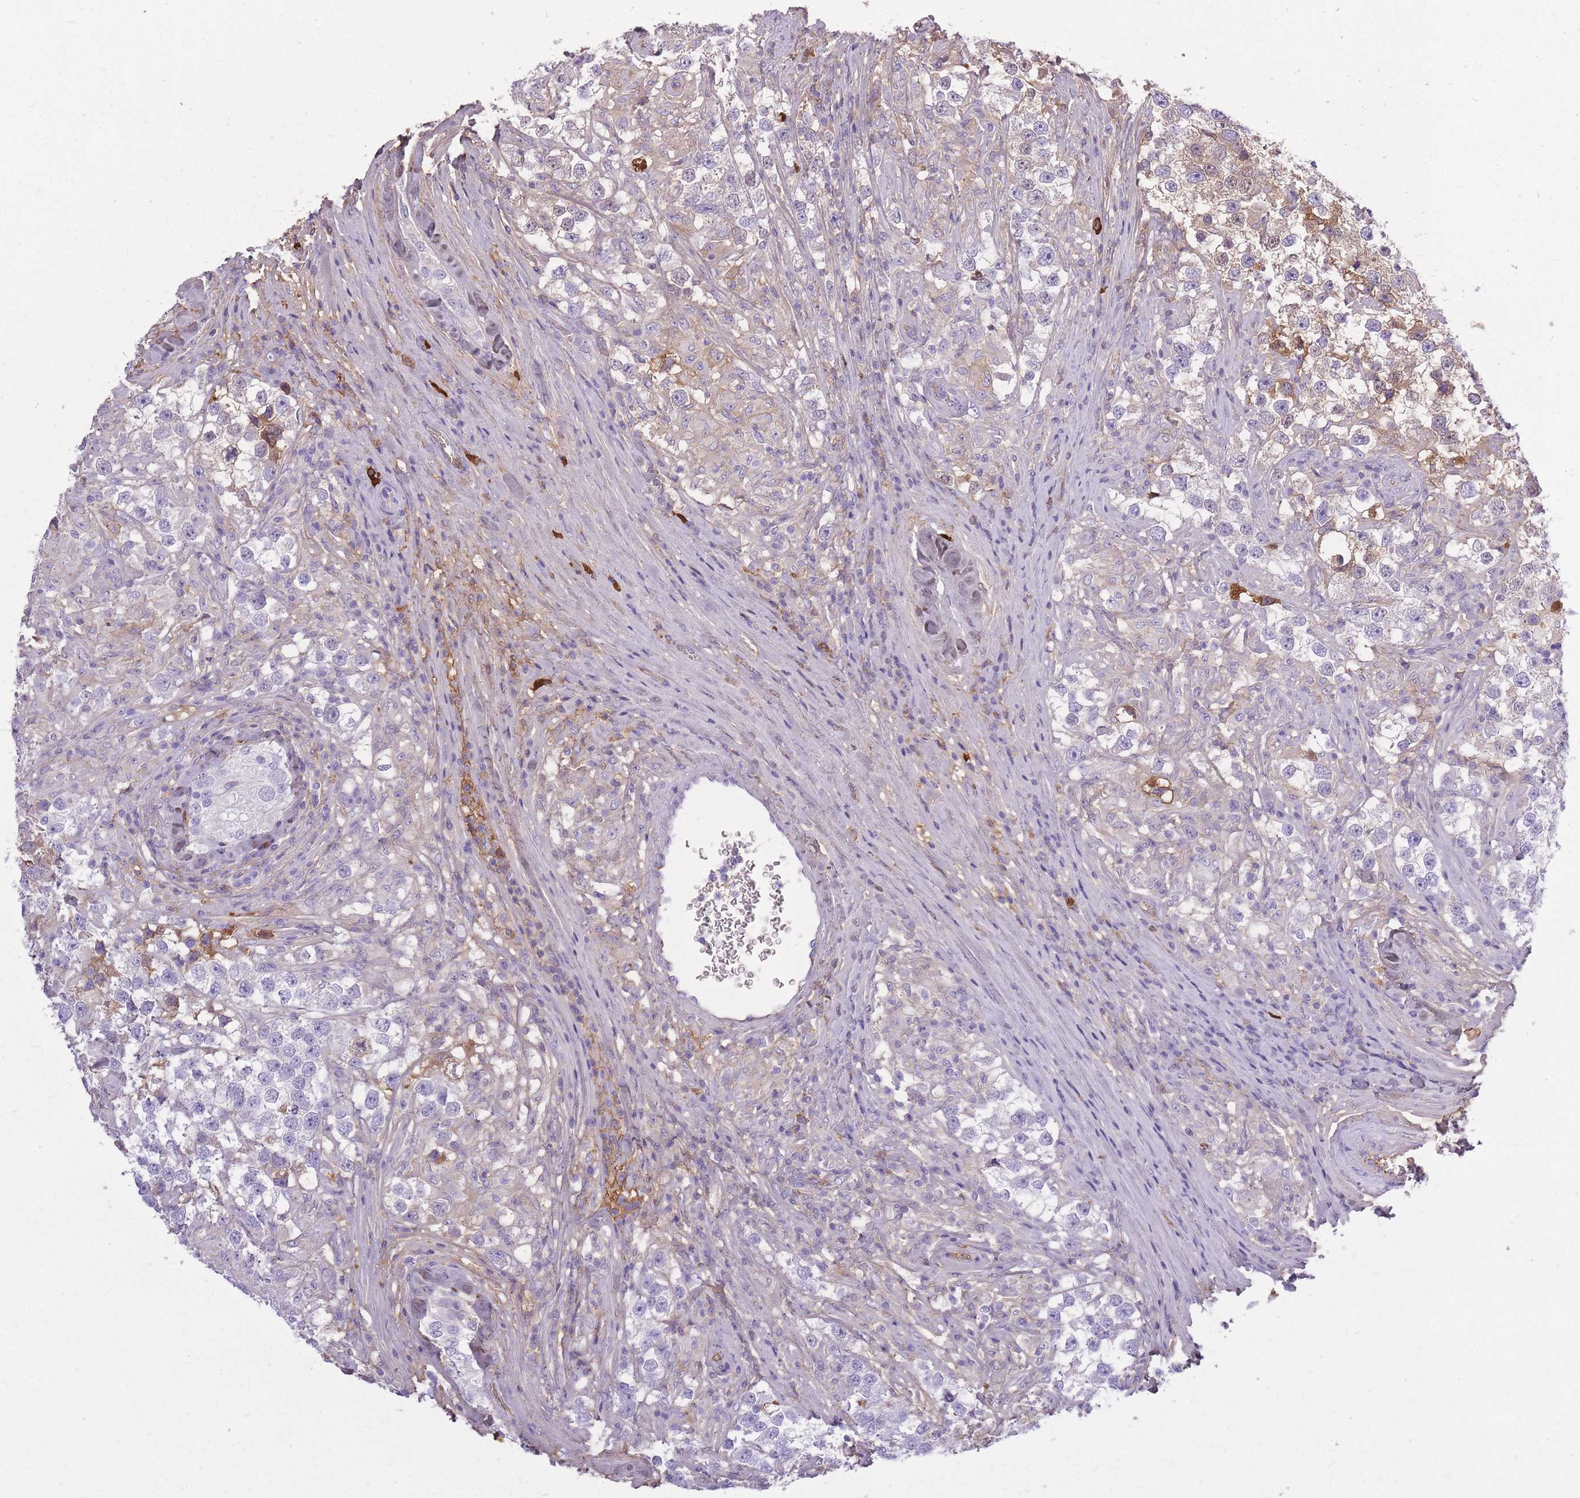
{"staining": {"intensity": "negative", "quantity": "none", "location": "none"}, "tissue": "testis cancer", "cell_type": "Tumor cells", "image_type": "cancer", "snomed": [{"axis": "morphology", "description": "Seminoma, NOS"}, {"axis": "topography", "description": "Testis"}], "caption": "DAB (3,3'-diaminobenzidine) immunohistochemical staining of testis seminoma exhibits no significant expression in tumor cells.", "gene": "IGKV1D-42", "patient": {"sex": "male", "age": 46}}